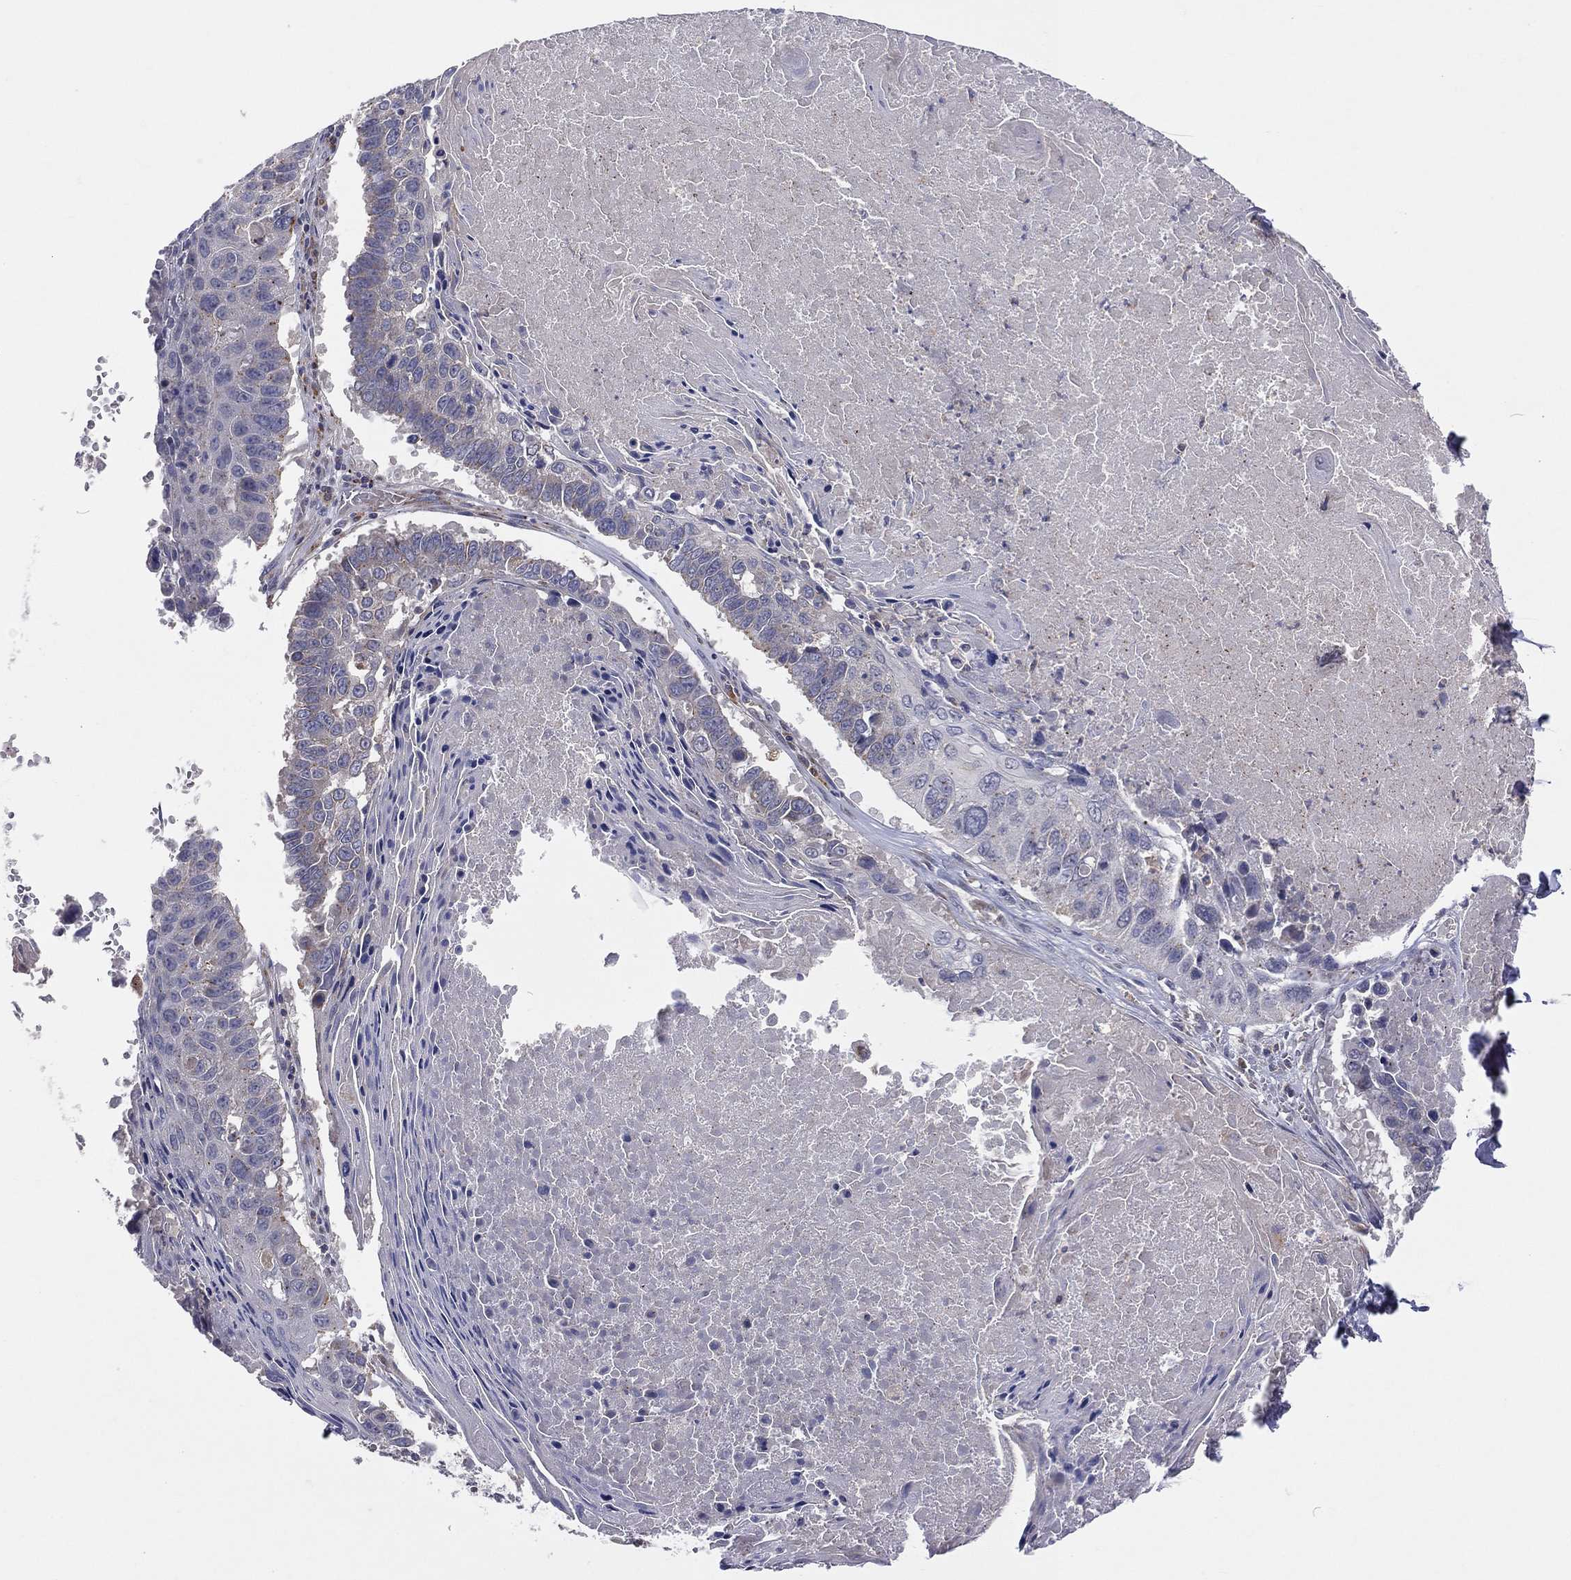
{"staining": {"intensity": "negative", "quantity": "none", "location": "none"}, "tissue": "lung cancer", "cell_type": "Tumor cells", "image_type": "cancer", "snomed": [{"axis": "morphology", "description": "Squamous cell carcinoma, NOS"}, {"axis": "topography", "description": "Lung"}], "caption": "The micrograph displays no significant positivity in tumor cells of lung cancer (squamous cell carcinoma). (DAB (3,3'-diaminobenzidine) IHC visualized using brightfield microscopy, high magnification).", "gene": "STARD3", "patient": {"sex": "male", "age": 73}}